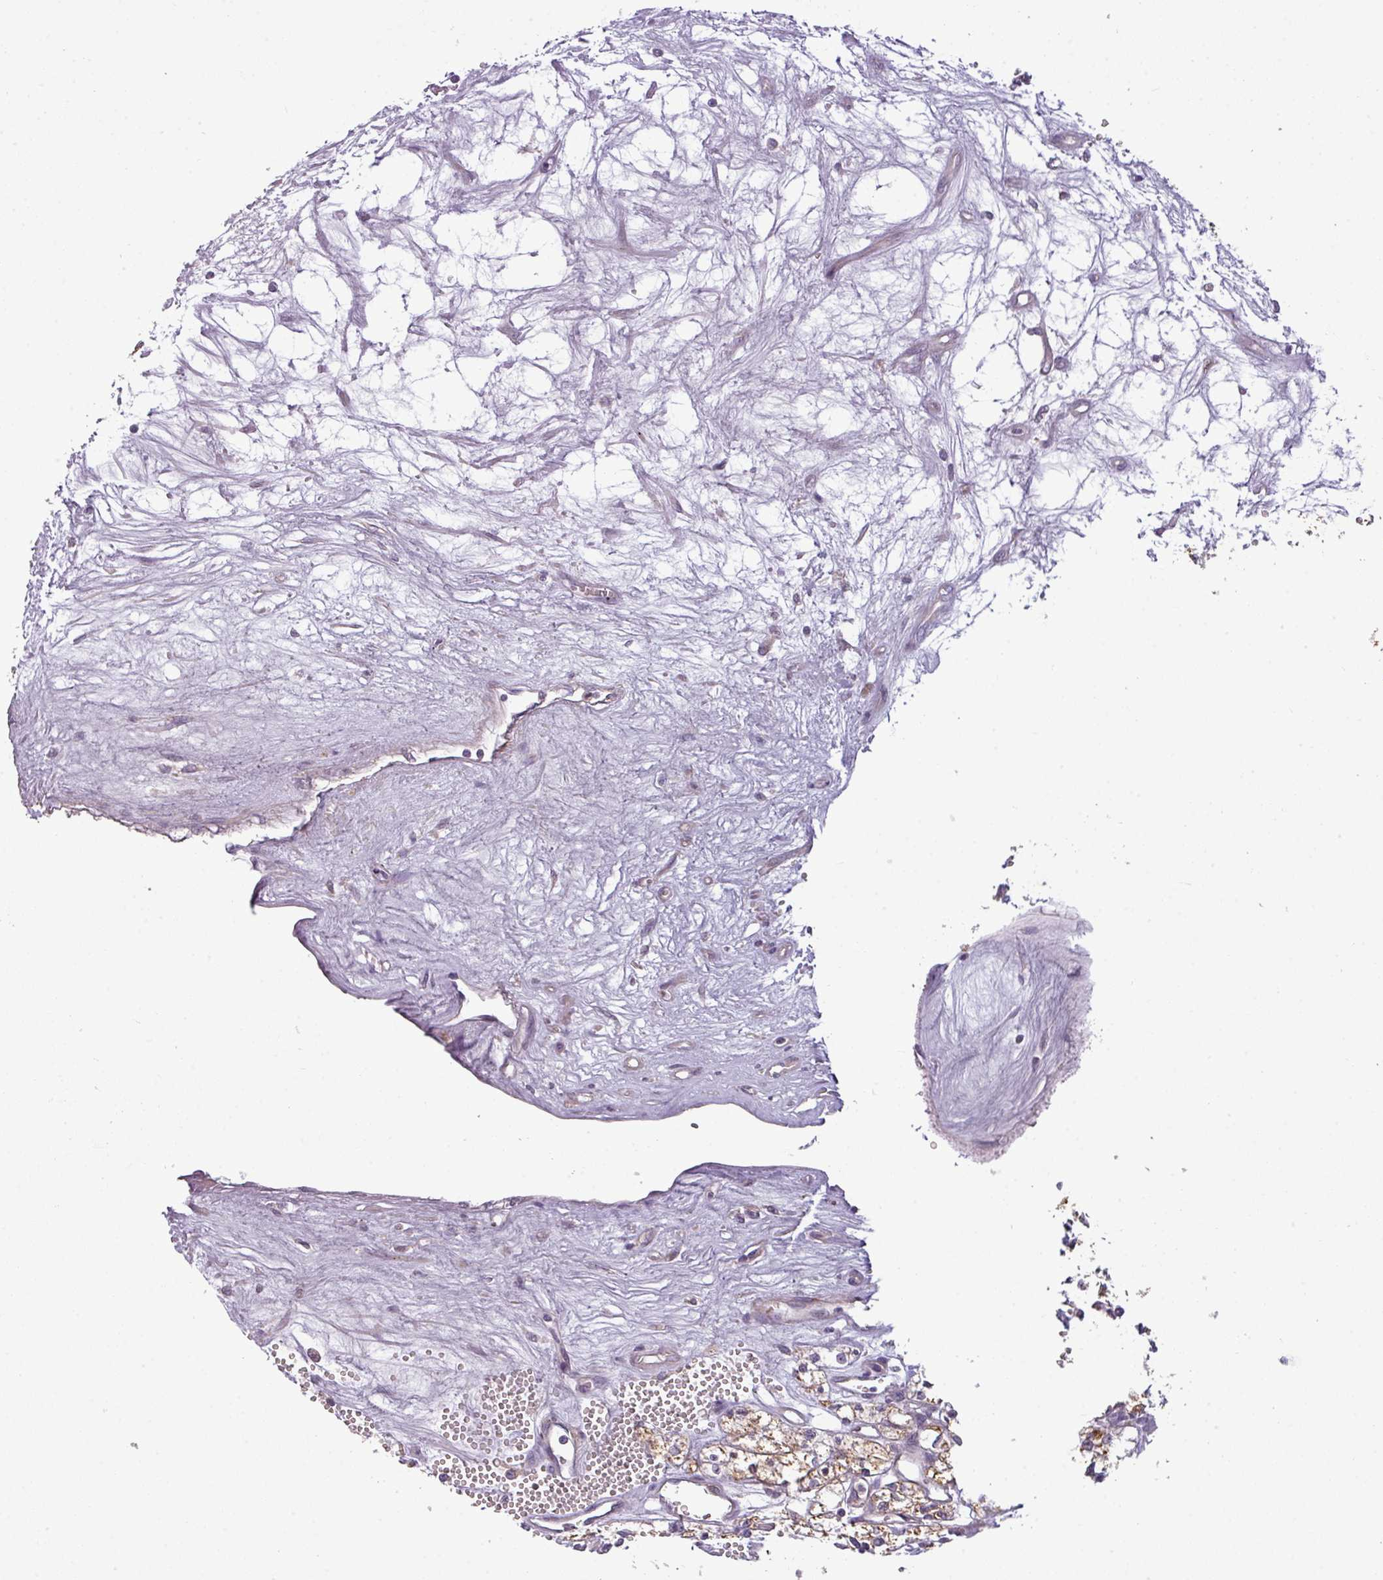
{"staining": {"intensity": "strong", "quantity": "25%-75%", "location": "cytoplasmic/membranous"}, "tissue": "renal cancer", "cell_type": "Tumor cells", "image_type": "cancer", "snomed": [{"axis": "morphology", "description": "Adenocarcinoma, NOS"}, {"axis": "topography", "description": "Kidney"}], "caption": "This micrograph shows immunohistochemistry (IHC) staining of human renal cancer (adenocarcinoma), with high strong cytoplasmic/membranous expression in about 25%-75% of tumor cells.", "gene": "ZNF35", "patient": {"sex": "male", "age": 59}}